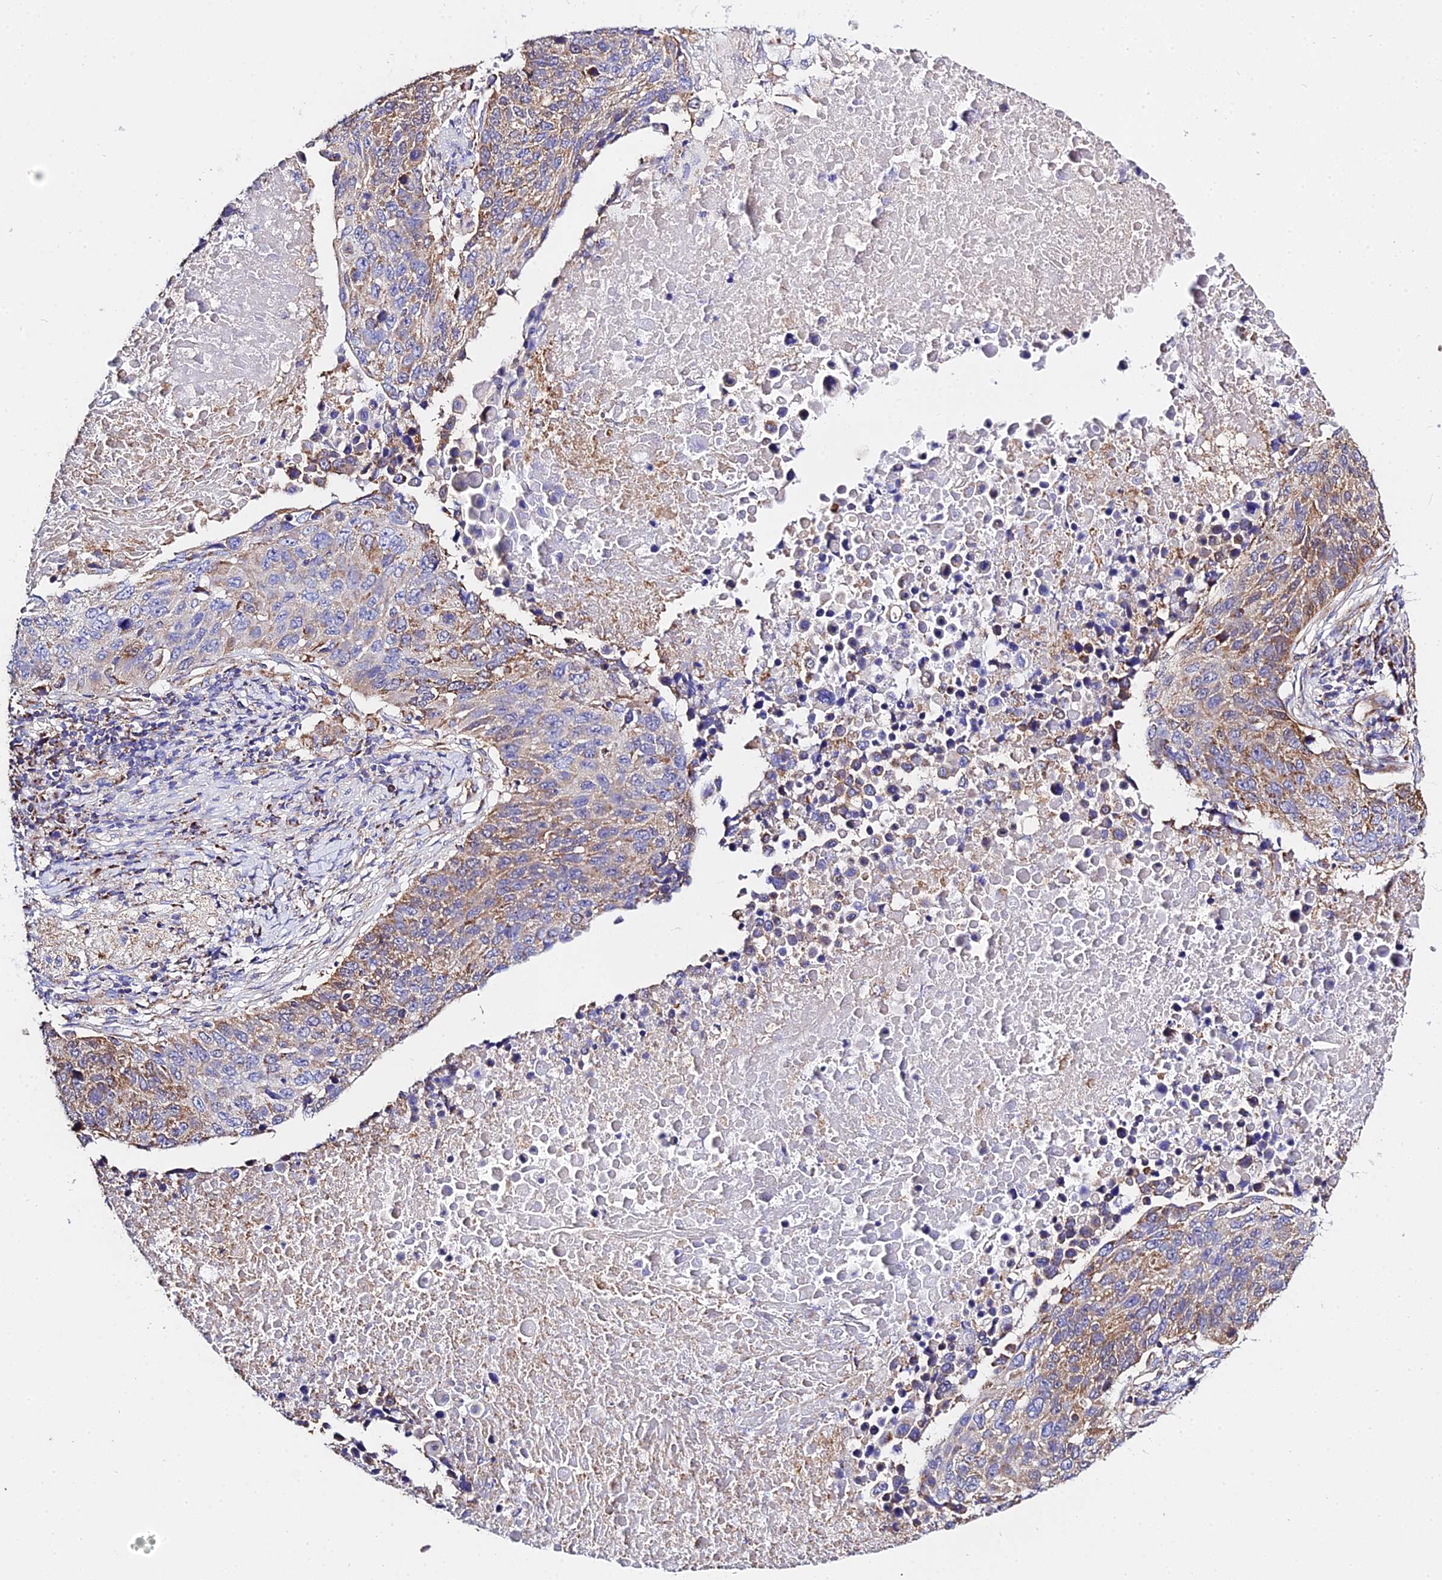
{"staining": {"intensity": "moderate", "quantity": ">75%", "location": "cytoplasmic/membranous"}, "tissue": "lung cancer", "cell_type": "Tumor cells", "image_type": "cancer", "snomed": [{"axis": "morphology", "description": "Normal tissue, NOS"}, {"axis": "morphology", "description": "Squamous cell carcinoma, NOS"}, {"axis": "topography", "description": "Lymph node"}, {"axis": "topography", "description": "Lung"}], "caption": "Lung cancer stained with a brown dye displays moderate cytoplasmic/membranous positive expression in approximately >75% of tumor cells.", "gene": "ZNF573", "patient": {"sex": "male", "age": 66}}